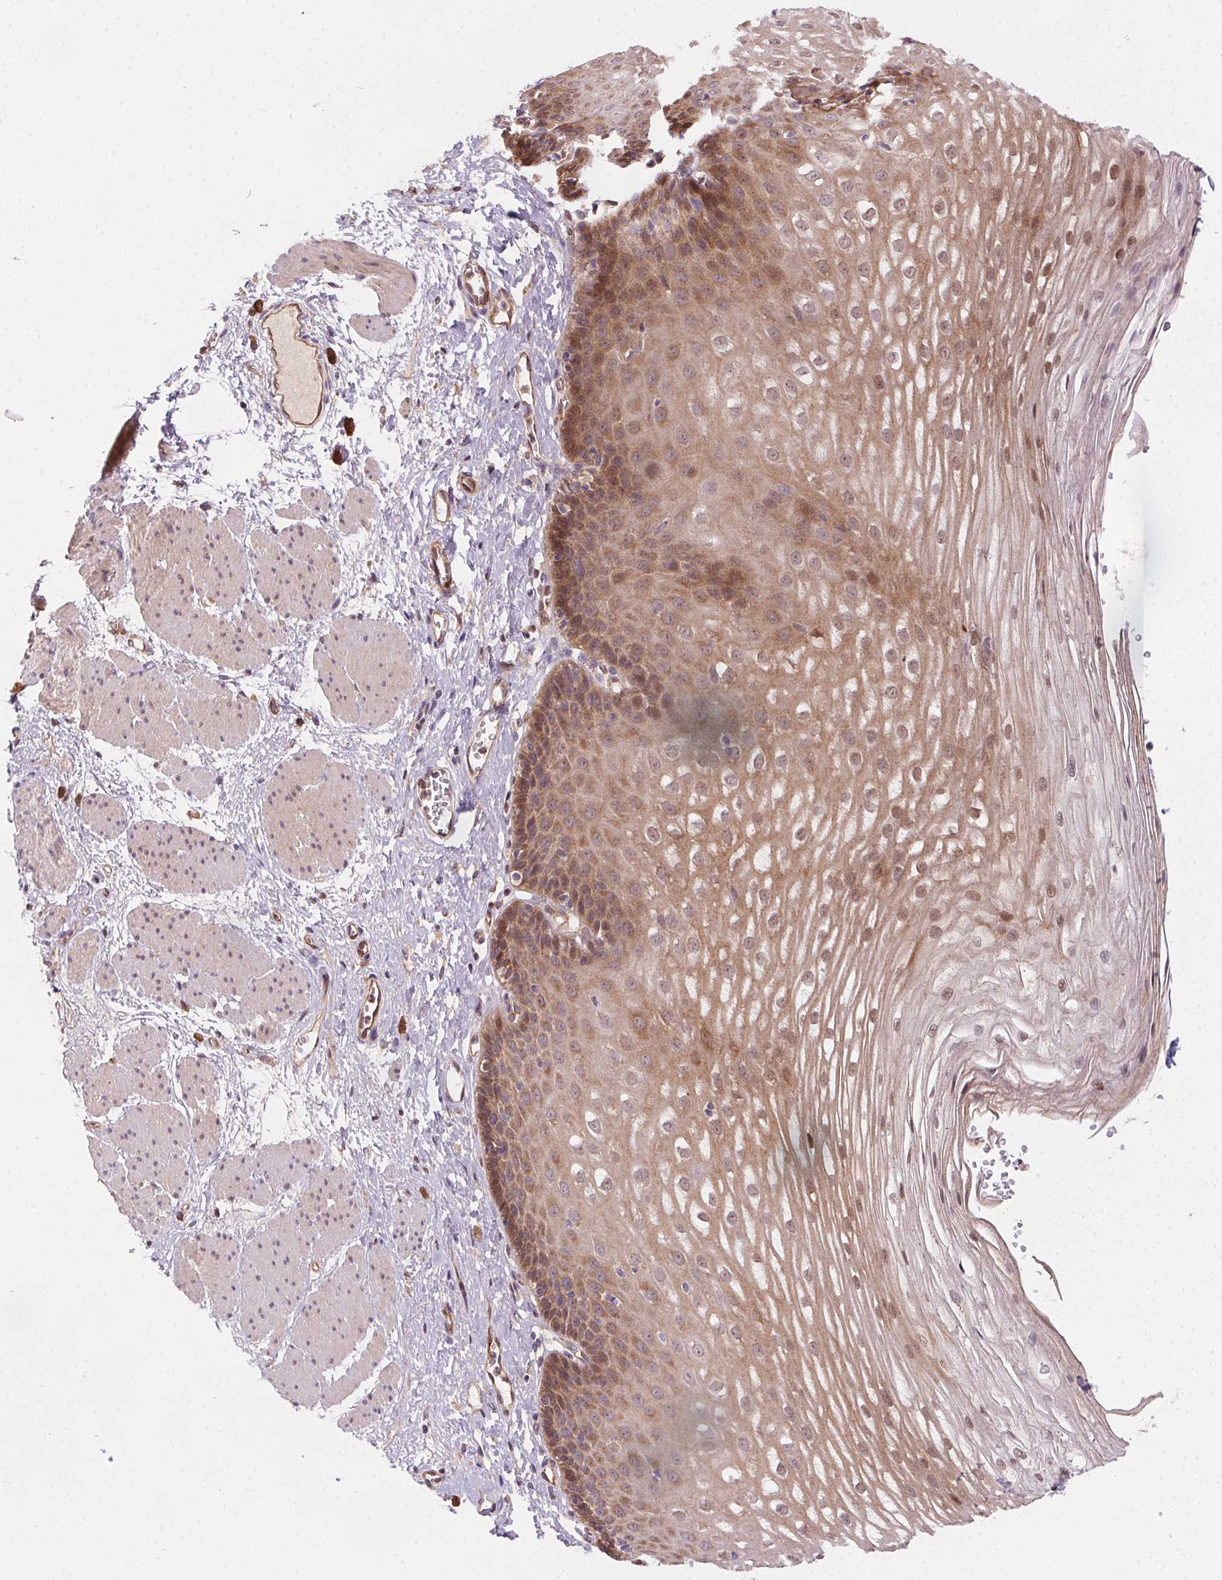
{"staining": {"intensity": "moderate", "quantity": ">75%", "location": "cytoplasmic/membranous,nuclear"}, "tissue": "esophagus", "cell_type": "Squamous epithelial cells", "image_type": "normal", "snomed": [{"axis": "morphology", "description": "Normal tissue, NOS"}, {"axis": "topography", "description": "Esophagus"}], "caption": "Normal esophagus reveals moderate cytoplasmic/membranous,nuclear expression in approximately >75% of squamous epithelial cells, visualized by immunohistochemistry.", "gene": "NUDT16", "patient": {"sex": "male", "age": 62}}